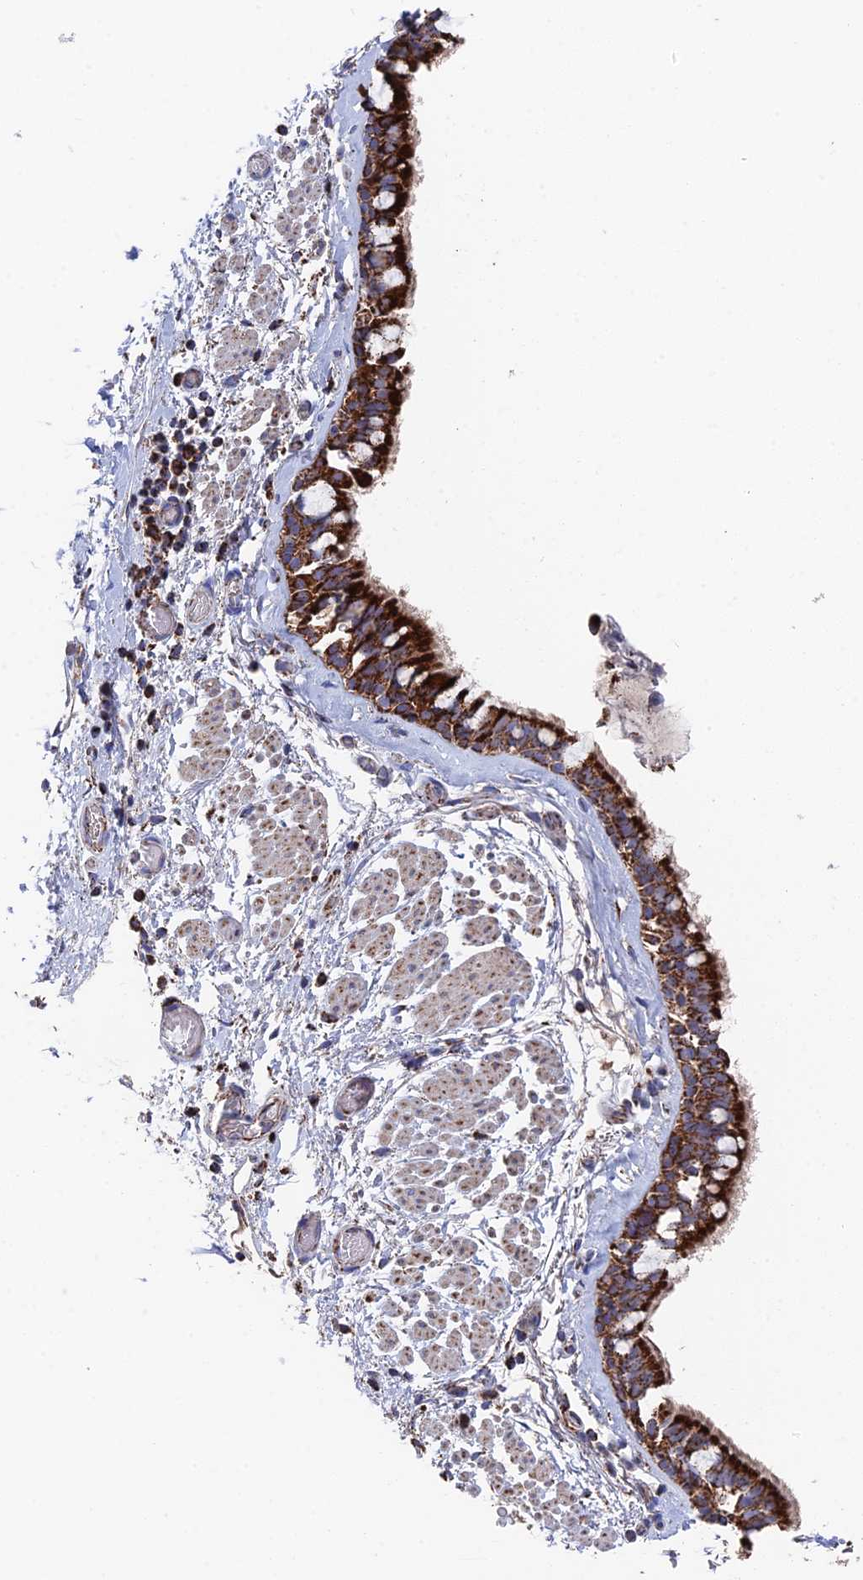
{"staining": {"intensity": "strong", "quantity": ">75%", "location": "cytoplasmic/membranous"}, "tissue": "bronchus", "cell_type": "Respiratory epithelial cells", "image_type": "normal", "snomed": [{"axis": "morphology", "description": "Normal tissue, NOS"}, {"axis": "topography", "description": "Bronchus"}], "caption": "This histopathology image demonstrates IHC staining of unremarkable human bronchus, with high strong cytoplasmic/membranous expression in about >75% of respiratory epithelial cells.", "gene": "HAUS8", "patient": {"sex": "male", "age": 65}}